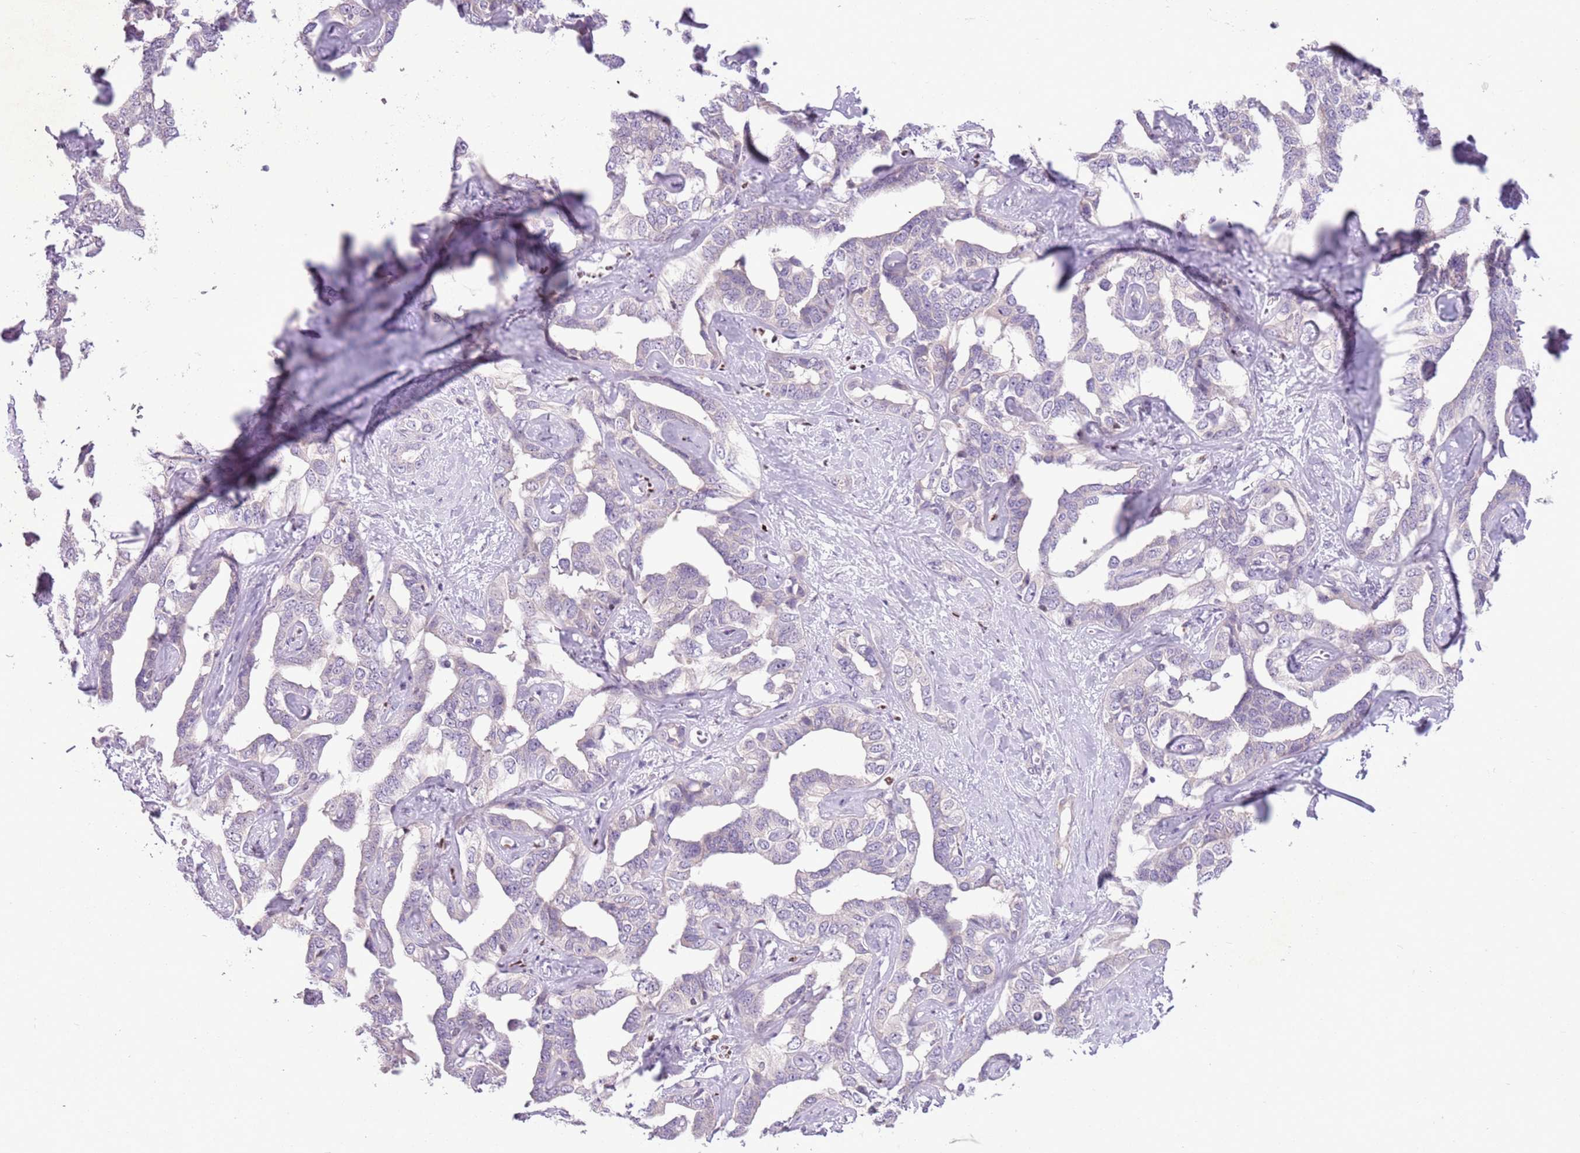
{"staining": {"intensity": "negative", "quantity": "none", "location": "none"}, "tissue": "liver cancer", "cell_type": "Tumor cells", "image_type": "cancer", "snomed": [{"axis": "morphology", "description": "Cholangiocarcinoma"}, {"axis": "topography", "description": "Liver"}], "caption": "There is no significant staining in tumor cells of liver cancer.", "gene": "ADCY7", "patient": {"sex": "male", "age": 59}}